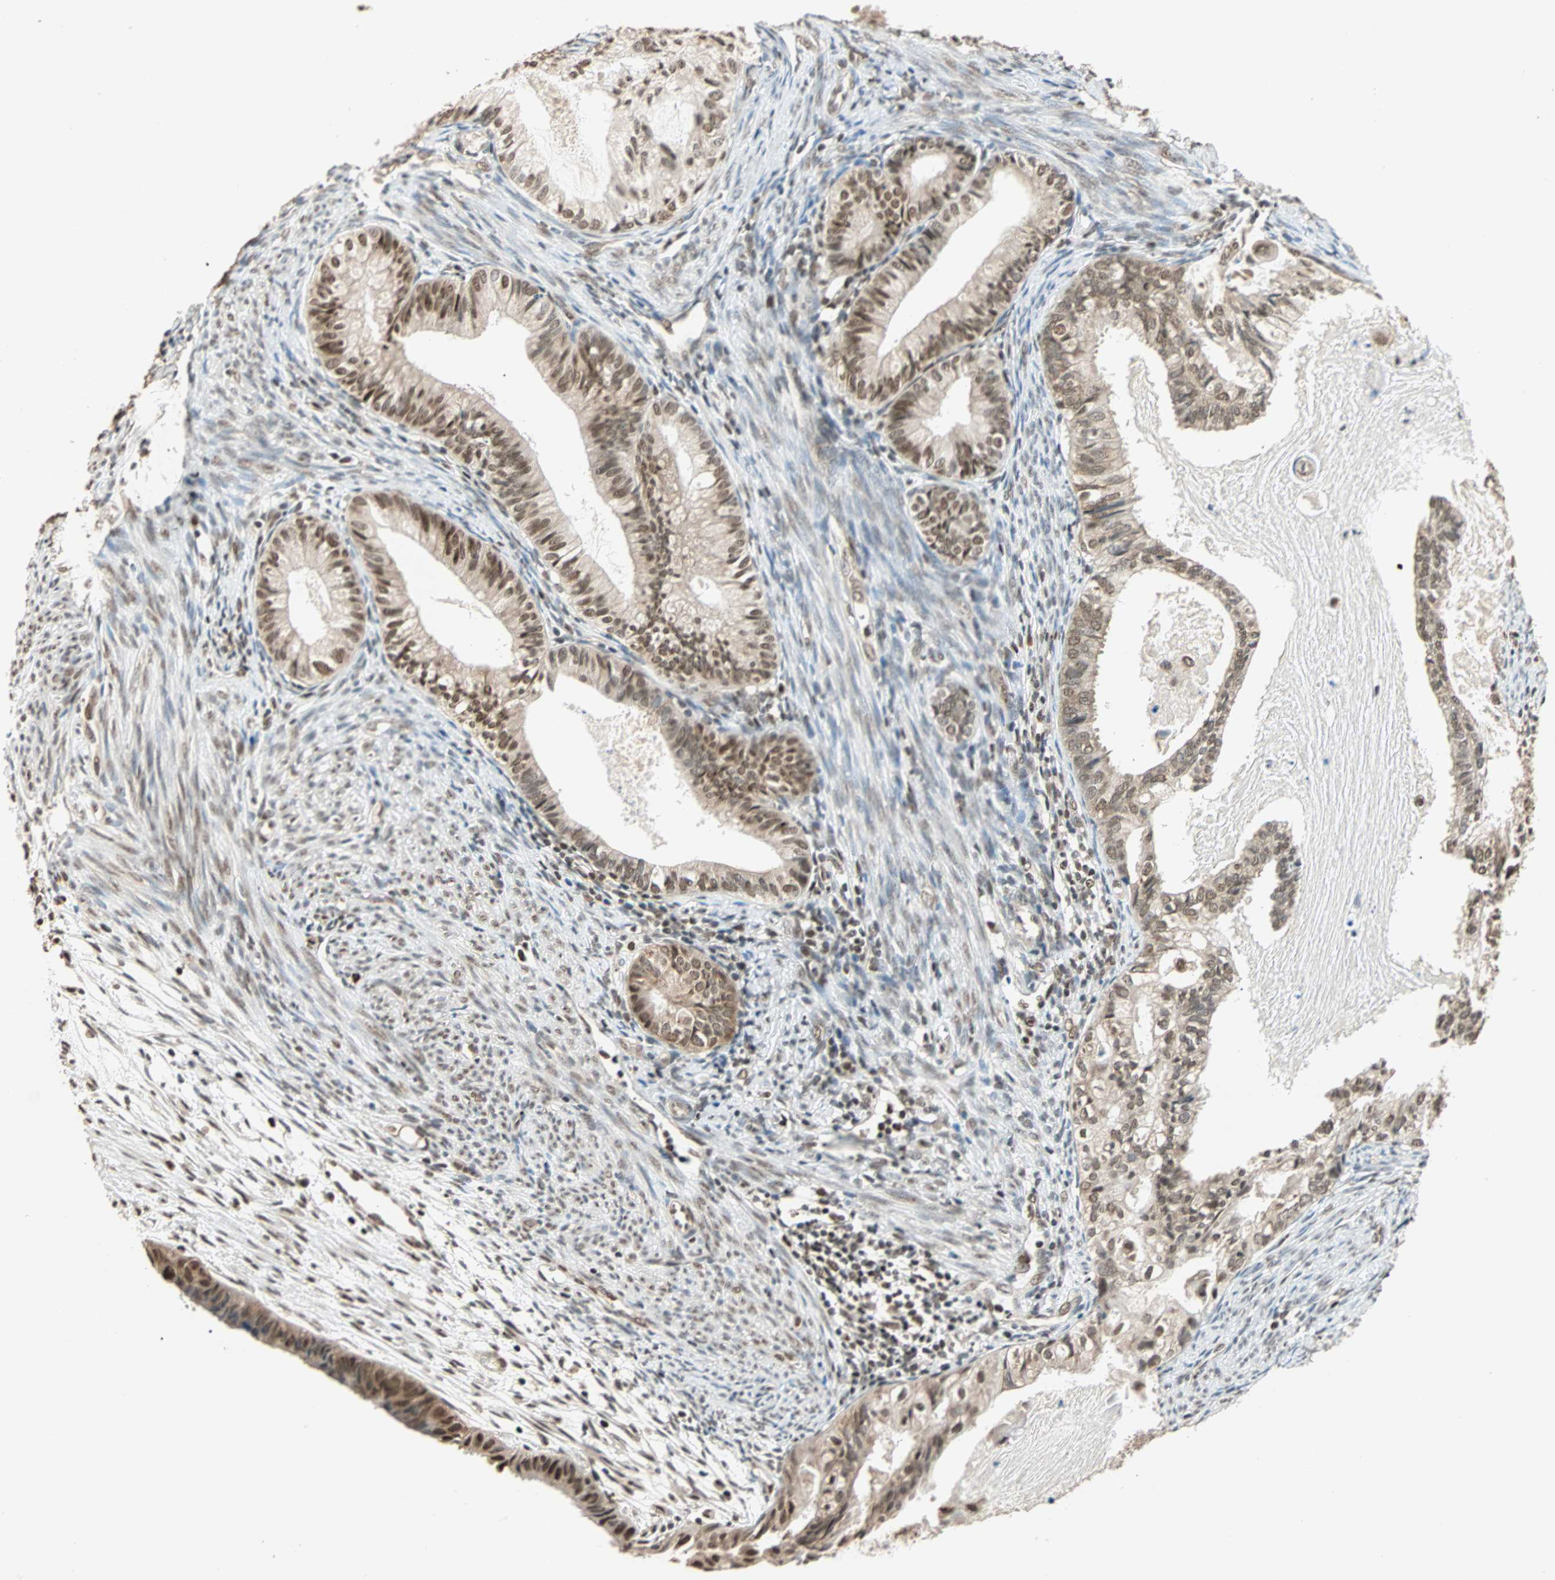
{"staining": {"intensity": "moderate", "quantity": ">75%", "location": "nuclear"}, "tissue": "cervical cancer", "cell_type": "Tumor cells", "image_type": "cancer", "snomed": [{"axis": "morphology", "description": "Normal tissue, NOS"}, {"axis": "morphology", "description": "Adenocarcinoma, NOS"}, {"axis": "topography", "description": "Cervix"}, {"axis": "topography", "description": "Endometrium"}], "caption": "Moderate nuclear protein staining is present in approximately >75% of tumor cells in cervical adenocarcinoma. (brown staining indicates protein expression, while blue staining denotes nuclei).", "gene": "DAZAP1", "patient": {"sex": "female", "age": 86}}